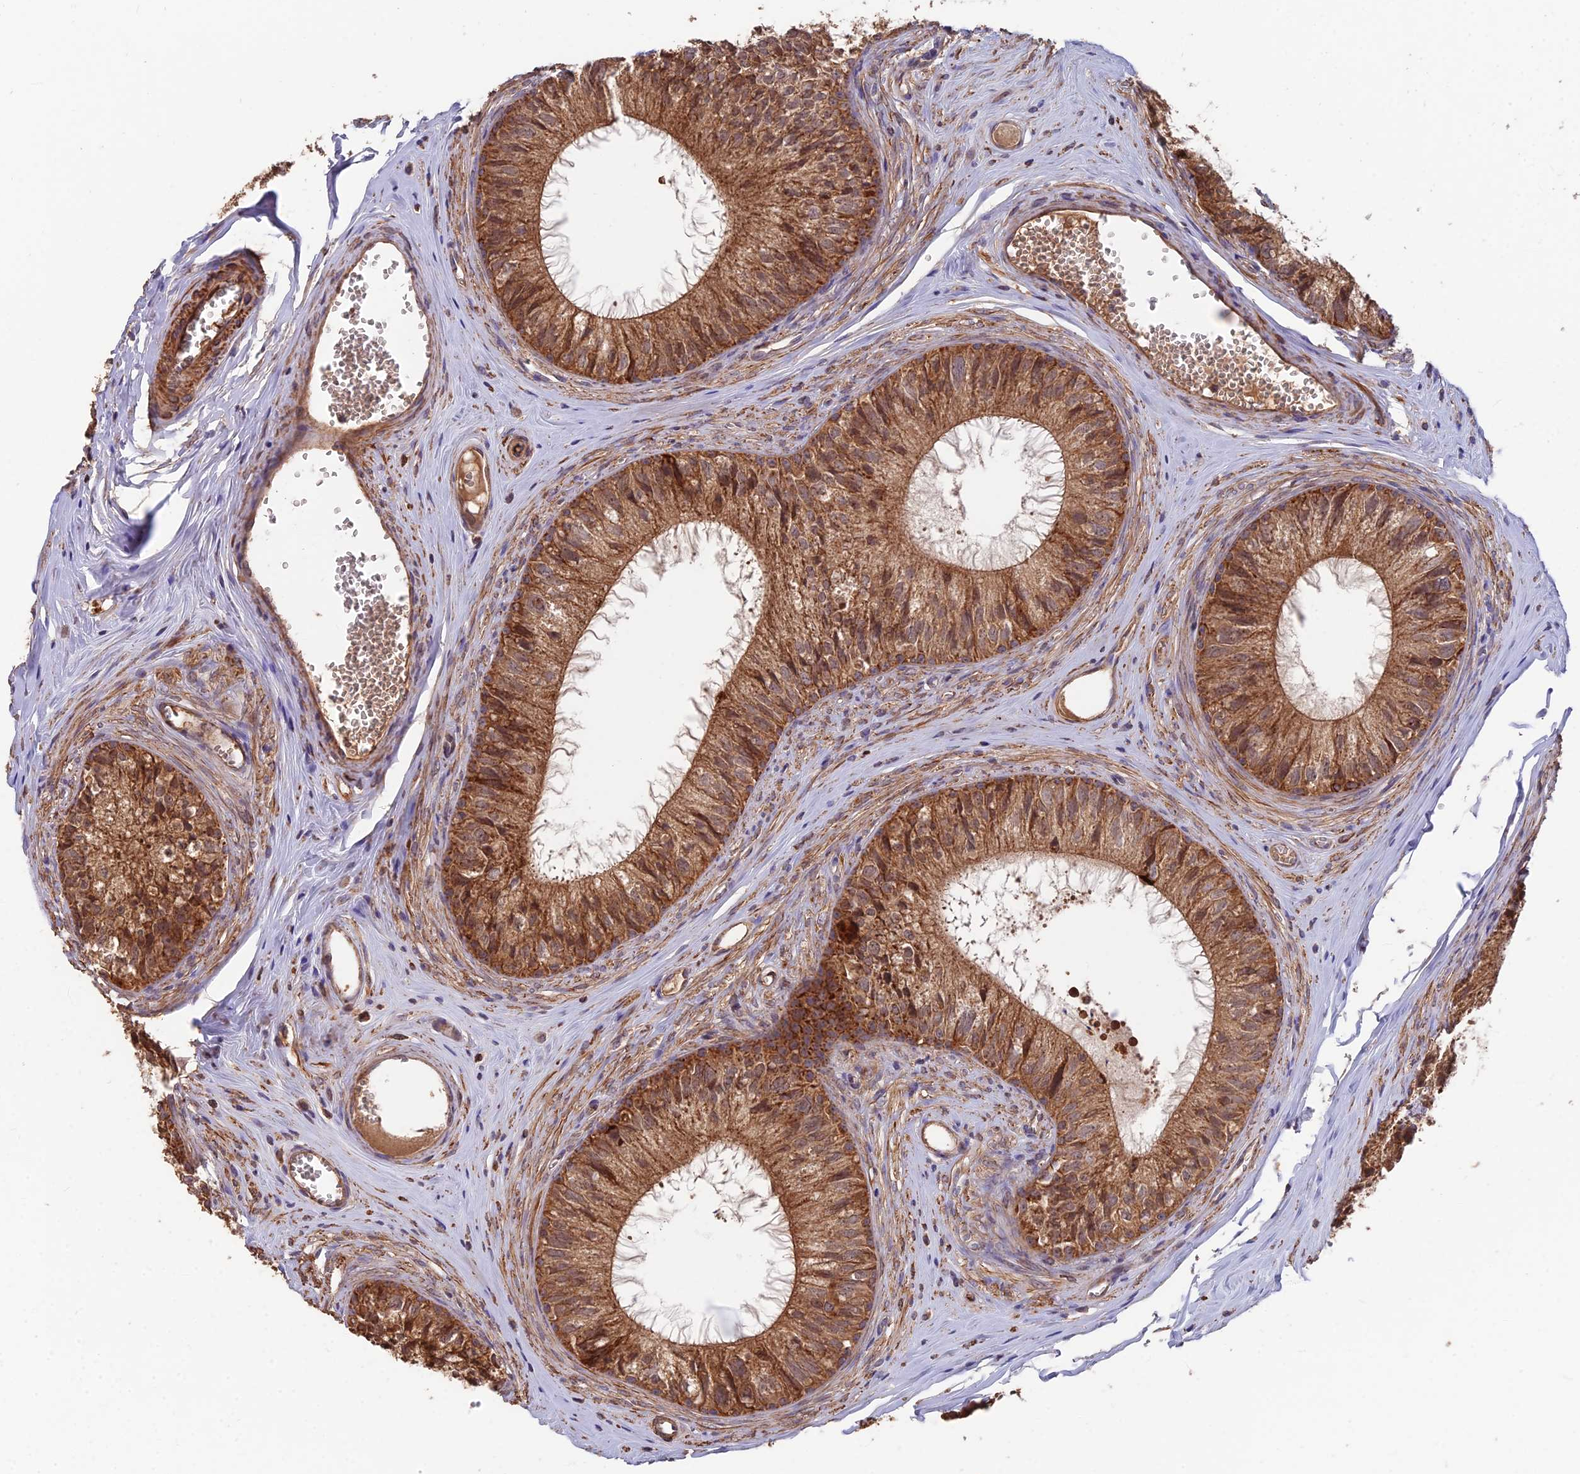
{"staining": {"intensity": "moderate", "quantity": ">75%", "location": "cytoplasmic/membranous"}, "tissue": "epididymis", "cell_type": "Glandular cells", "image_type": "normal", "snomed": [{"axis": "morphology", "description": "Normal tissue, NOS"}, {"axis": "topography", "description": "Epididymis"}], "caption": "IHC of unremarkable epididymis exhibits medium levels of moderate cytoplasmic/membranous staining in about >75% of glandular cells. Immunohistochemistry (ihc) stains the protein in brown and the nuclei are stained blue.", "gene": "IFT22", "patient": {"sex": "male", "age": 36}}